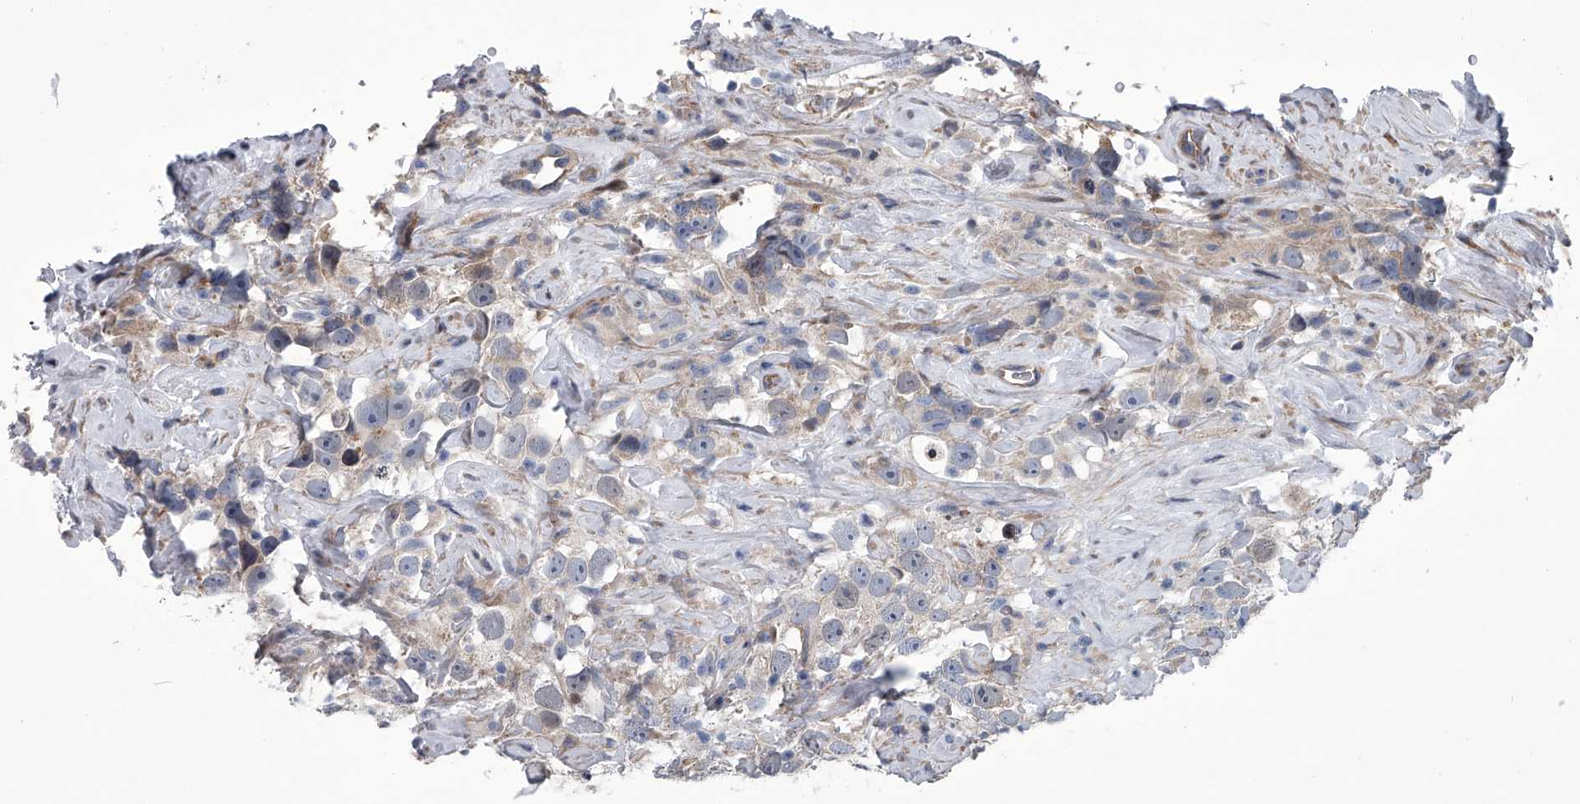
{"staining": {"intensity": "negative", "quantity": "none", "location": "none"}, "tissue": "testis cancer", "cell_type": "Tumor cells", "image_type": "cancer", "snomed": [{"axis": "morphology", "description": "Seminoma, NOS"}, {"axis": "topography", "description": "Testis"}], "caption": "High power microscopy image of an immunohistochemistry histopathology image of testis cancer, revealing no significant staining in tumor cells.", "gene": "ABCG1", "patient": {"sex": "male", "age": 49}}